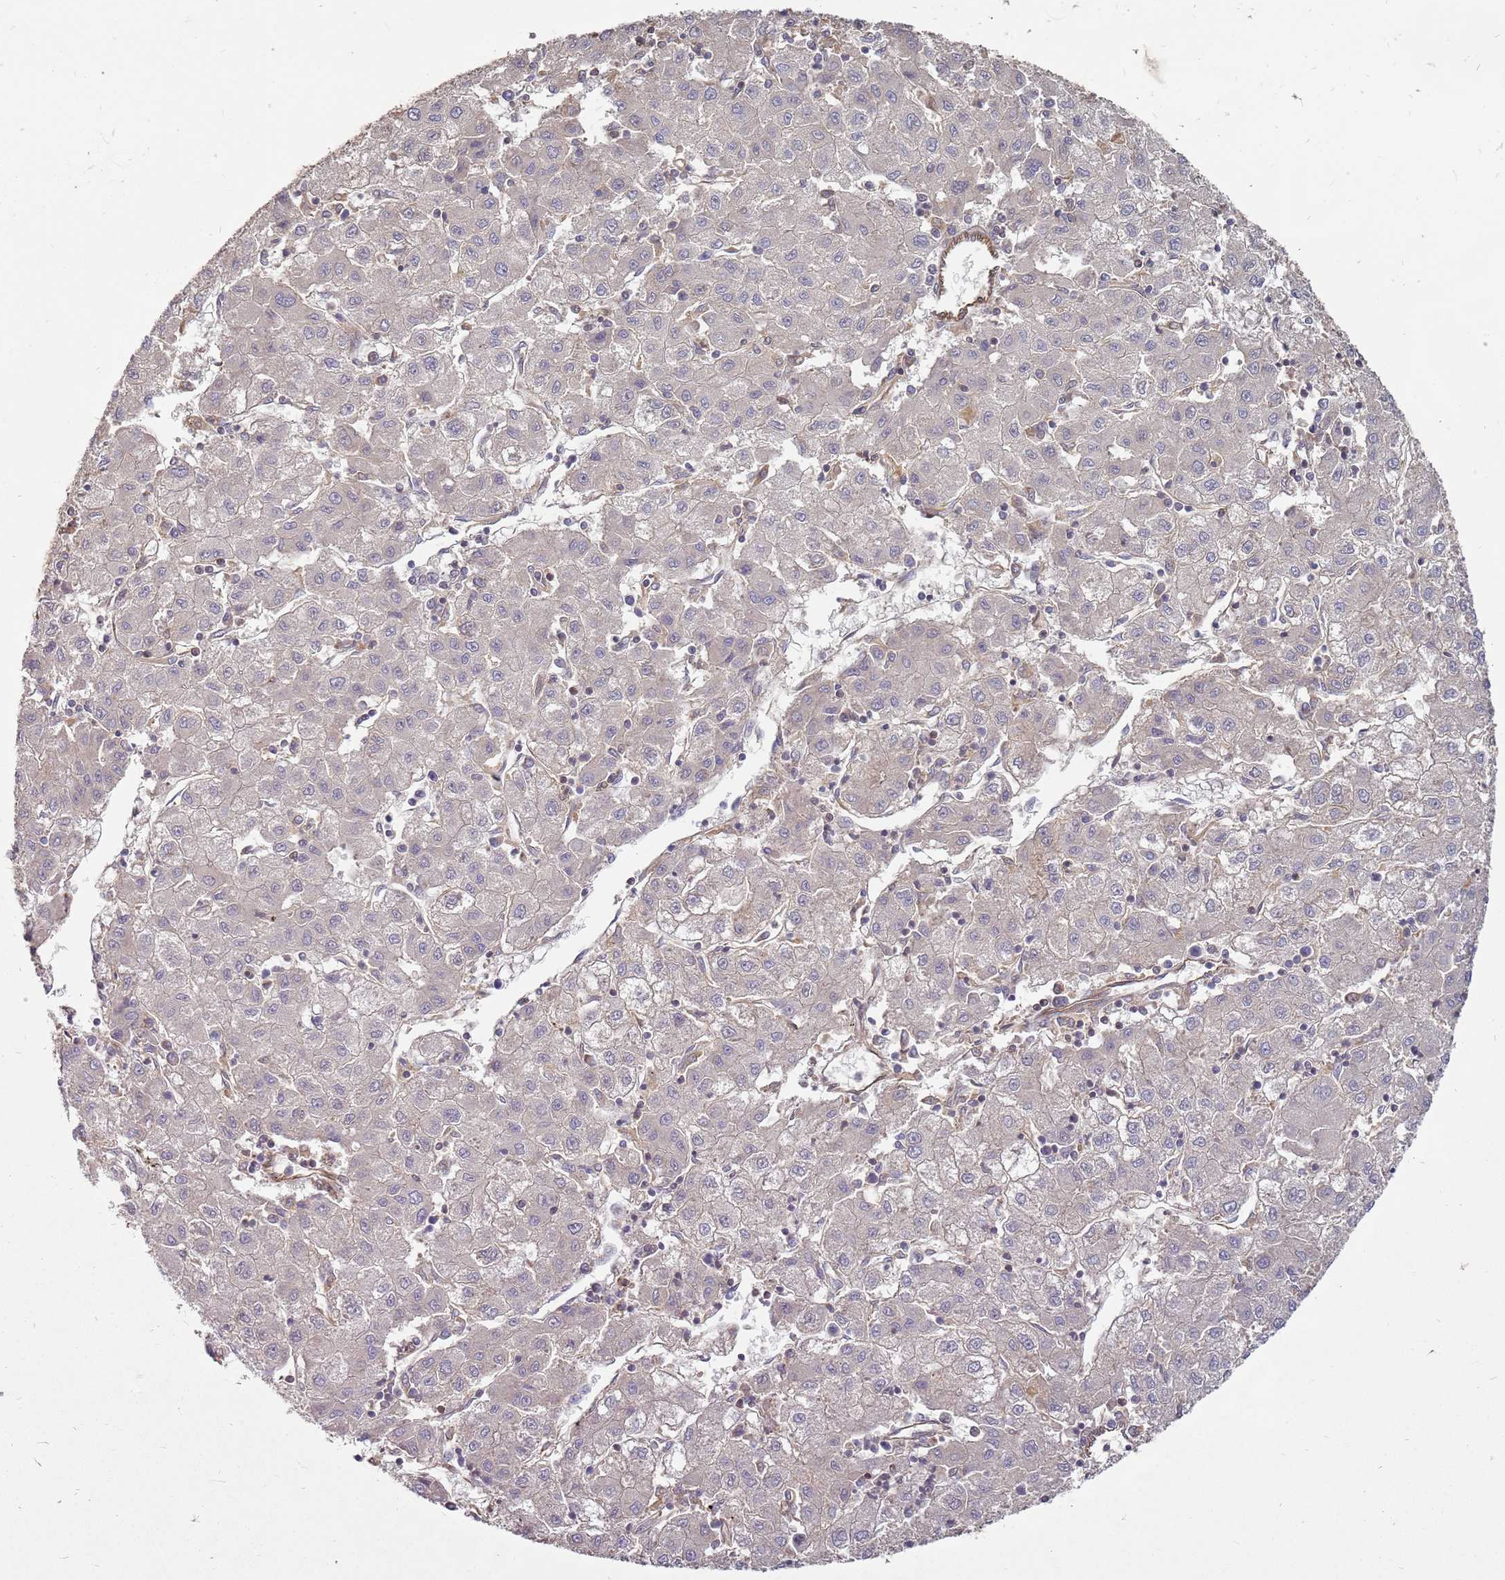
{"staining": {"intensity": "negative", "quantity": "none", "location": "none"}, "tissue": "liver cancer", "cell_type": "Tumor cells", "image_type": "cancer", "snomed": [{"axis": "morphology", "description": "Carcinoma, Hepatocellular, NOS"}, {"axis": "topography", "description": "Liver"}], "caption": "Hepatocellular carcinoma (liver) was stained to show a protein in brown. There is no significant staining in tumor cells. (DAB IHC visualized using brightfield microscopy, high magnification).", "gene": "NUDT14", "patient": {"sex": "male", "age": 72}}